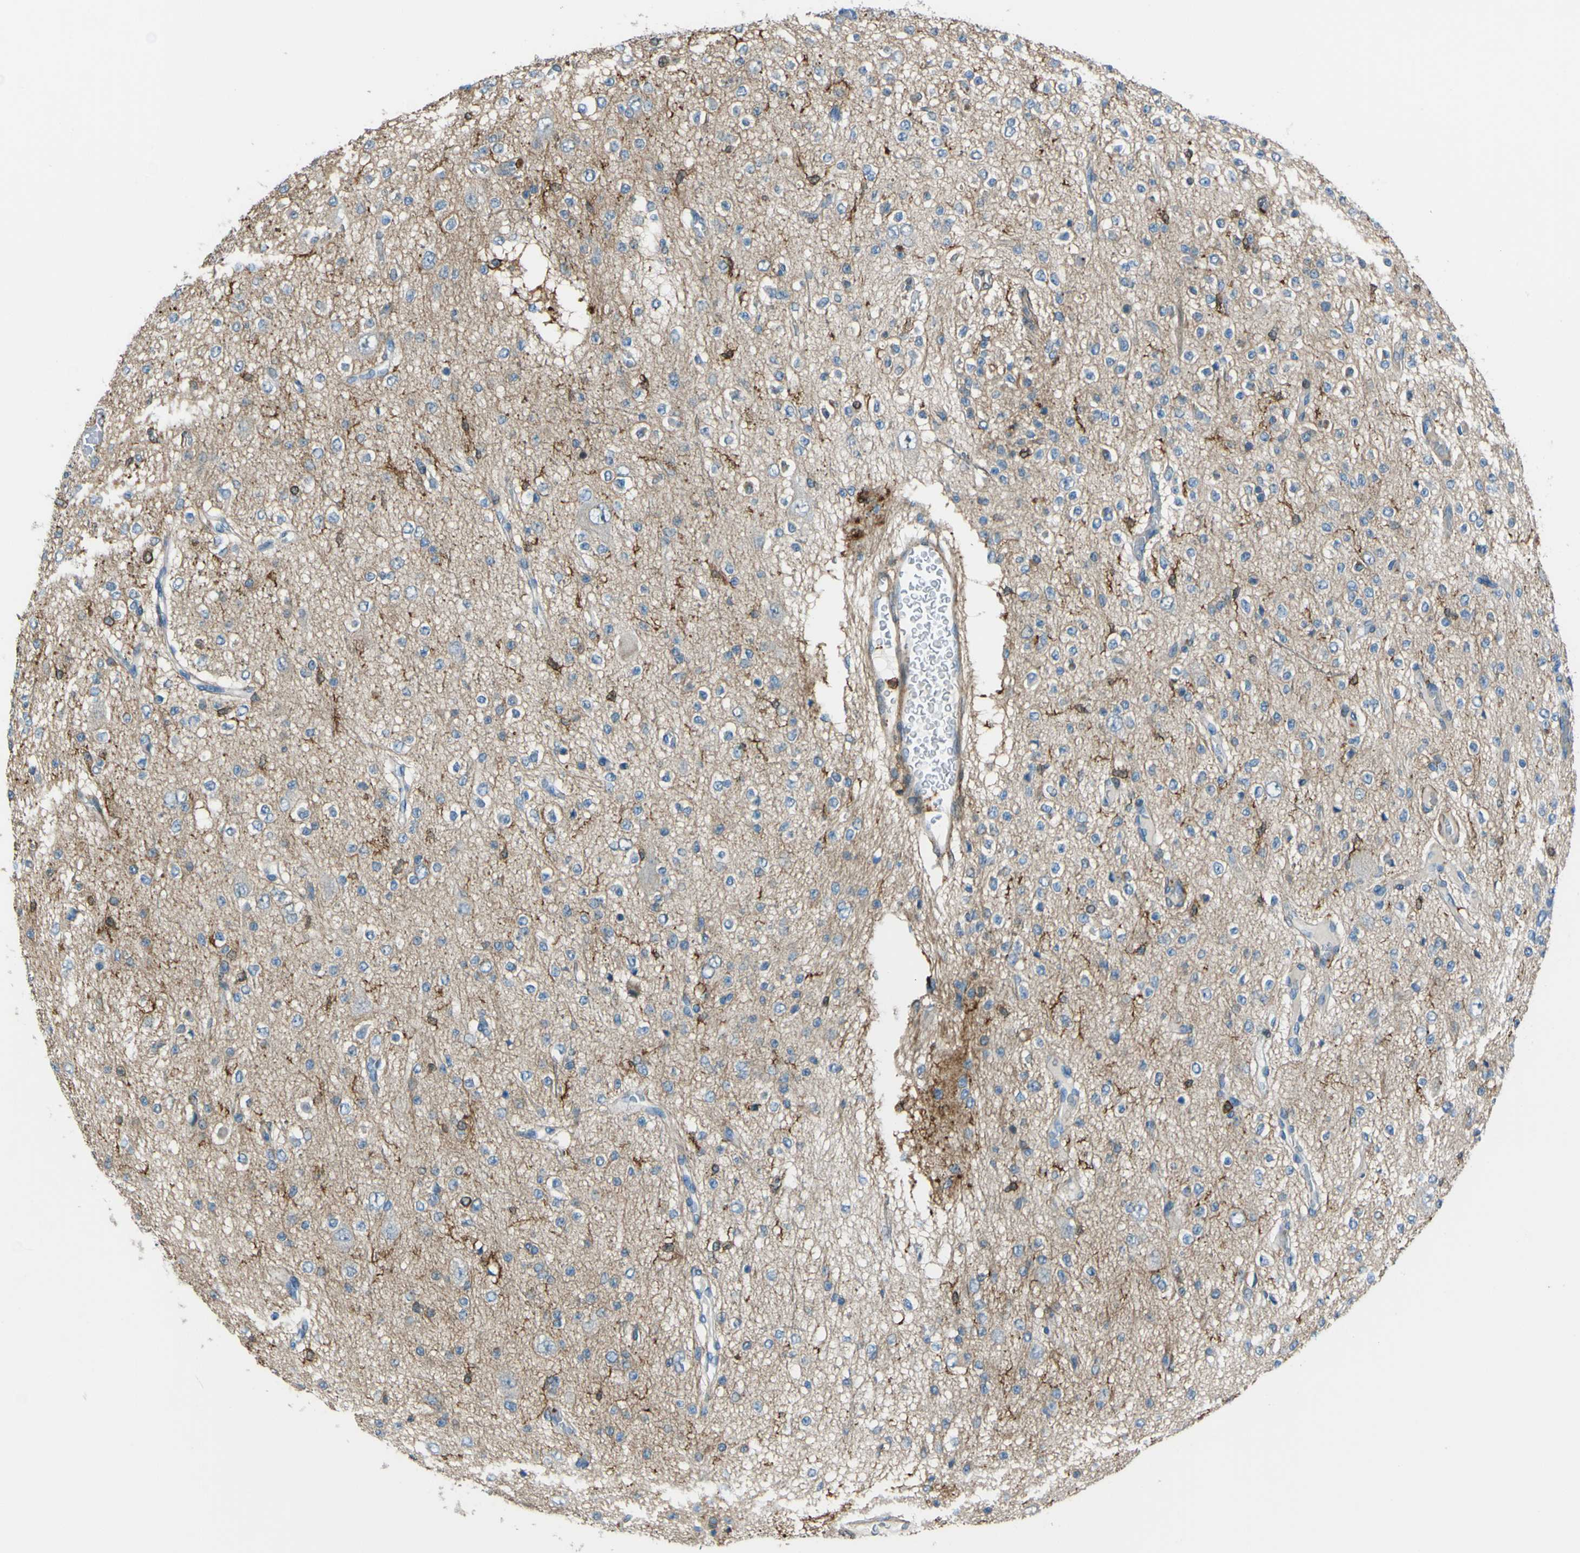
{"staining": {"intensity": "moderate", "quantity": "<25%", "location": "cytoplasmic/membranous"}, "tissue": "glioma", "cell_type": "Tumor cells", "image_type": "cancer", "snomed": [{"axis": "morphology", "description": "Glioma, malignant, Low grade"}, {"axis": "topography", "description": "Brain"}], "caption": "High-power microscopy captured an IHC image of malignant glioma (low-grade), revealing moderate cytoplasmic/membranous expression in approximately <25% of tumor cells. The staining was performed using DAB (3,3'-diaminobenzidine), with brown indicating positive protein expression. Nuclei are stained blue with hematoxylin.", "gene": "PCDHB5", "patient": {"sex": "male", "age": 38}}